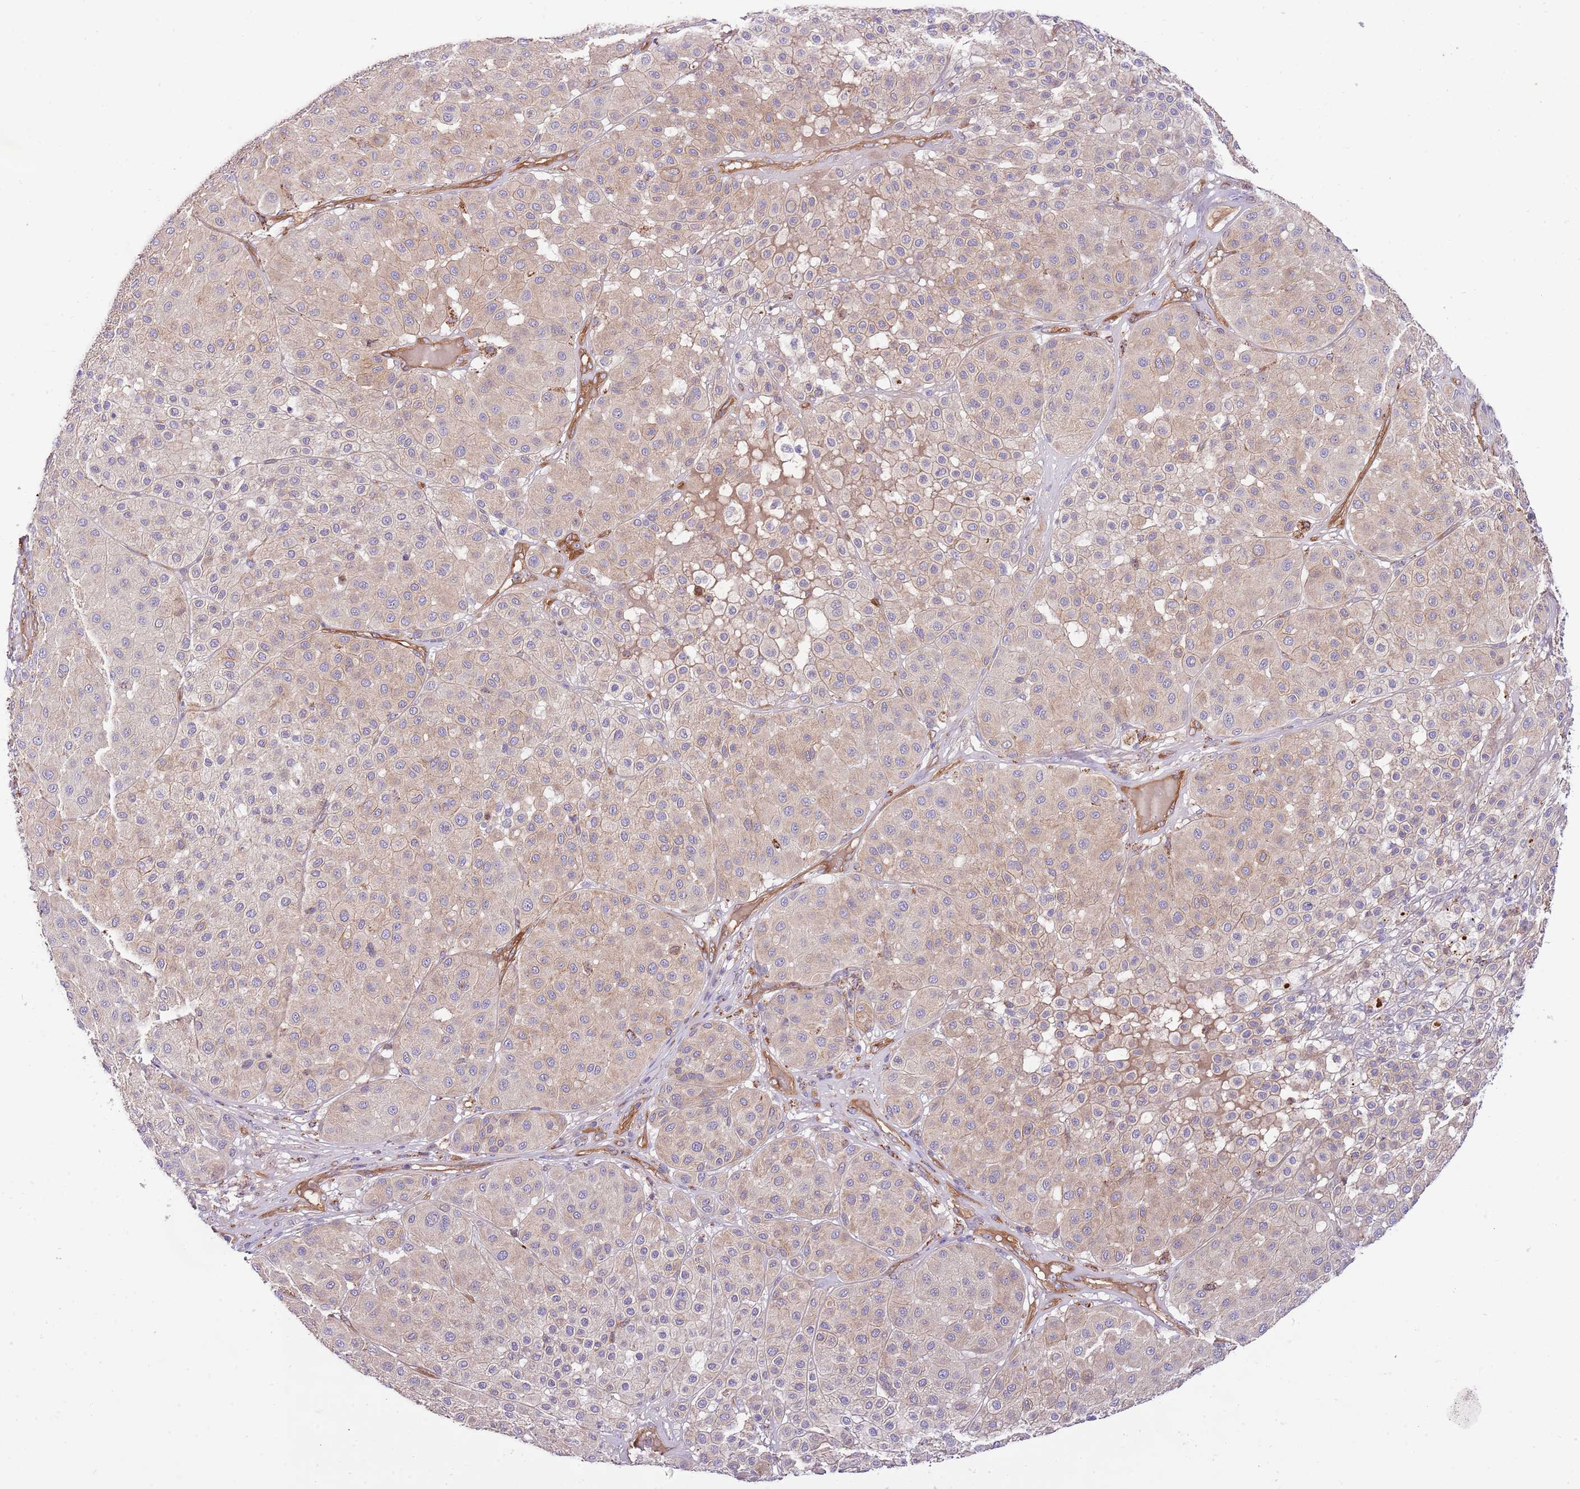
{"staining": {"intensity": "weak", "quantity": ">75%", "location": "cytoplasmic/membranous"}, "tissue": "melanoma", "cell_type": "Tumor cells", "image_type": "cancer", "snomed": [{"axis": "morphology", "description": "Malignant melanoma, Metastatic site"}, {"axis": "topography", "description": "Smooth muscle"}], "caption": "IHC of human malignant melanoma (metastatic site) reveals low levels of weak cytoplasmic/membranous staining in approximately >75% of tumor cells.", "gene": "DOCK6", "patient": {"sex": "male", "age": 41}}